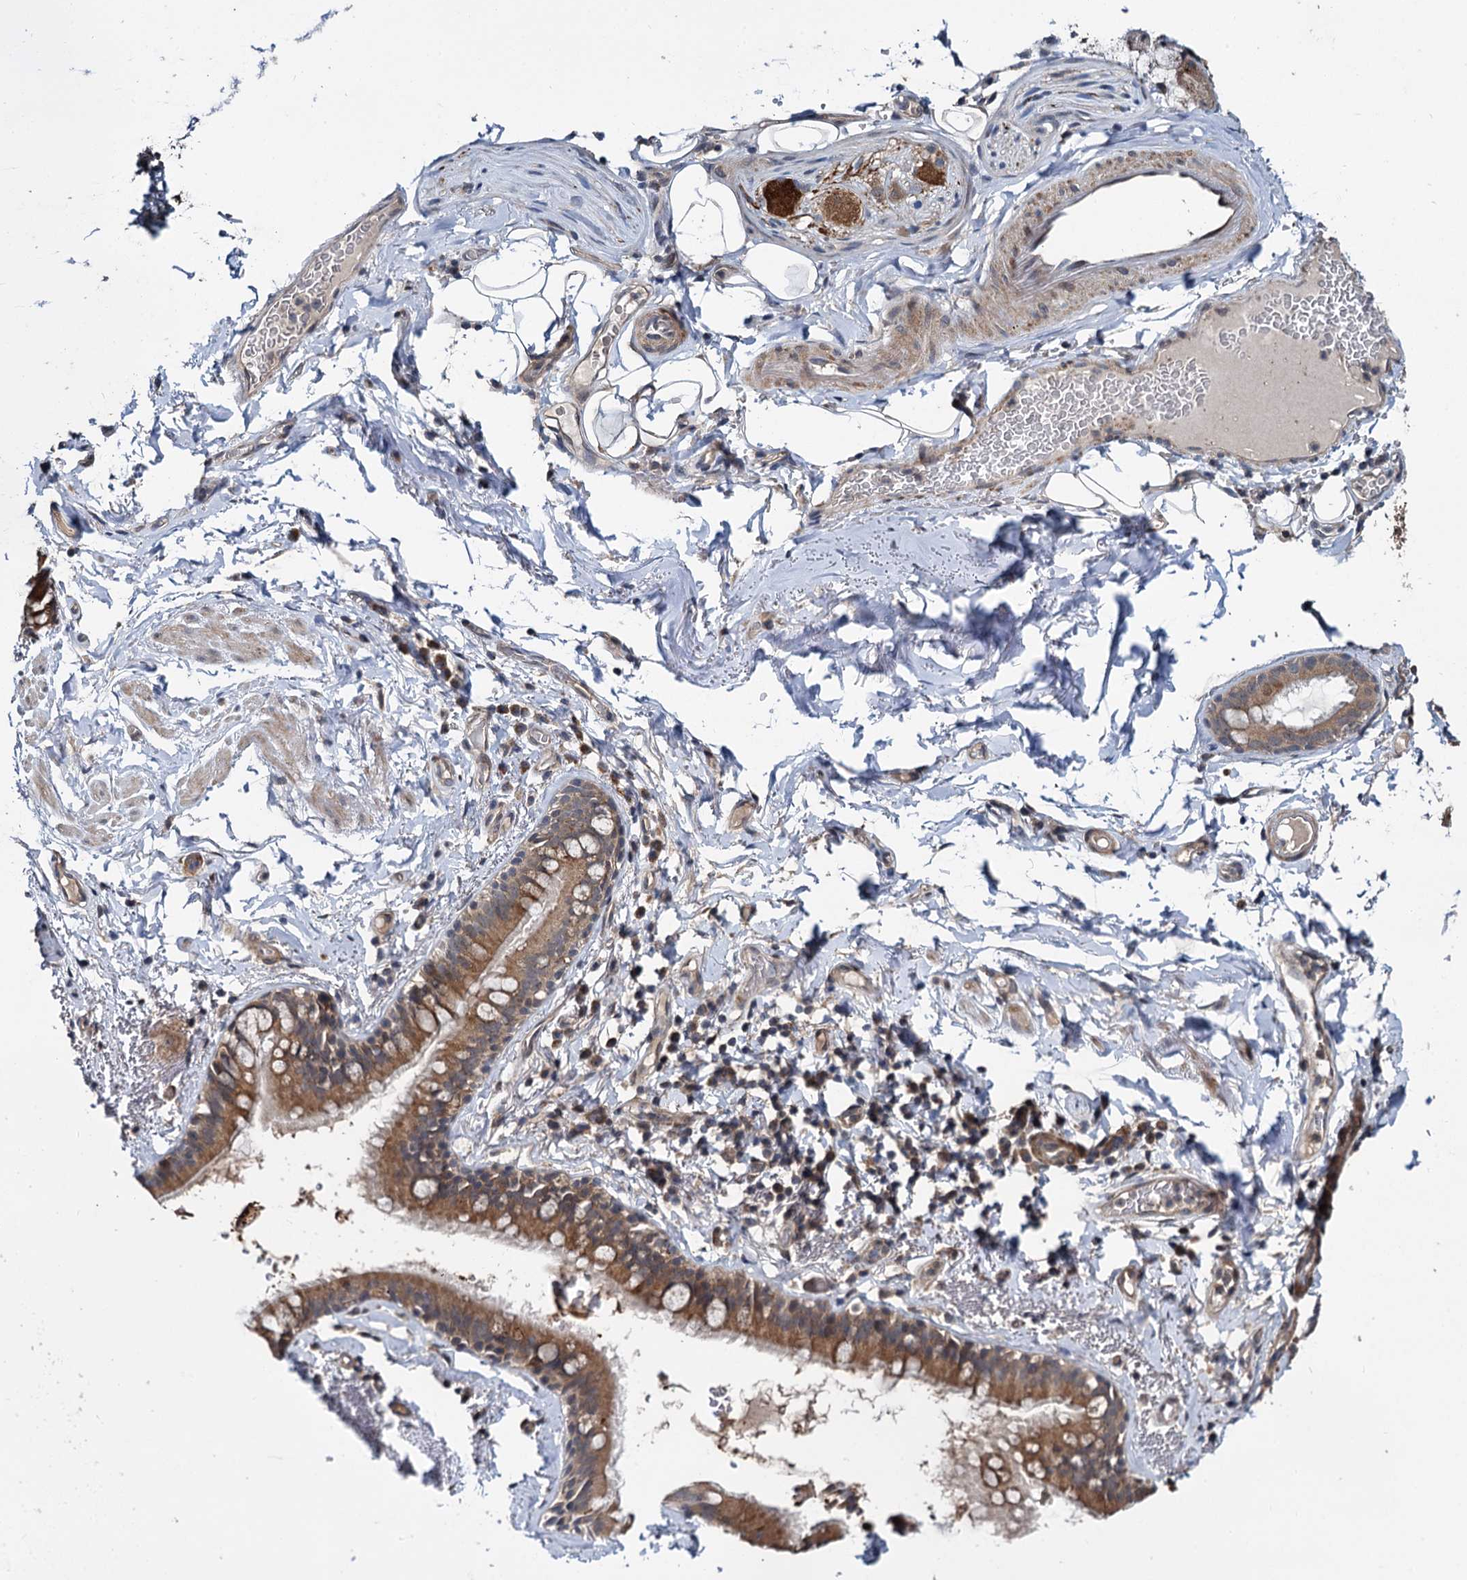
{"staining": {"intensity": "weak", "quantity": "<25%", "location": "cytoplasmic/membranous"}, "tissue": "adipose tissue", "cell_type": "Adipocytes", "image_type": "normal", "snomed": [{"axis": "morphology", "description": "Normal tissue, NOS"}, {"axis": "topography", "description": "Lymph node"}, {"axis": "topography", "description": "Bronchus"}], "caption": "The micrograph demonstrates no staining of adipocytes in benign adipose tissue. The staining was performed using DAB to visualize the protein expression in brown, while the nuclei were stained in blue with hematoxylin (Magnification: 20x).", "gene": "ARHGAP42", "patient": {"sex": "male", "age": 63}}